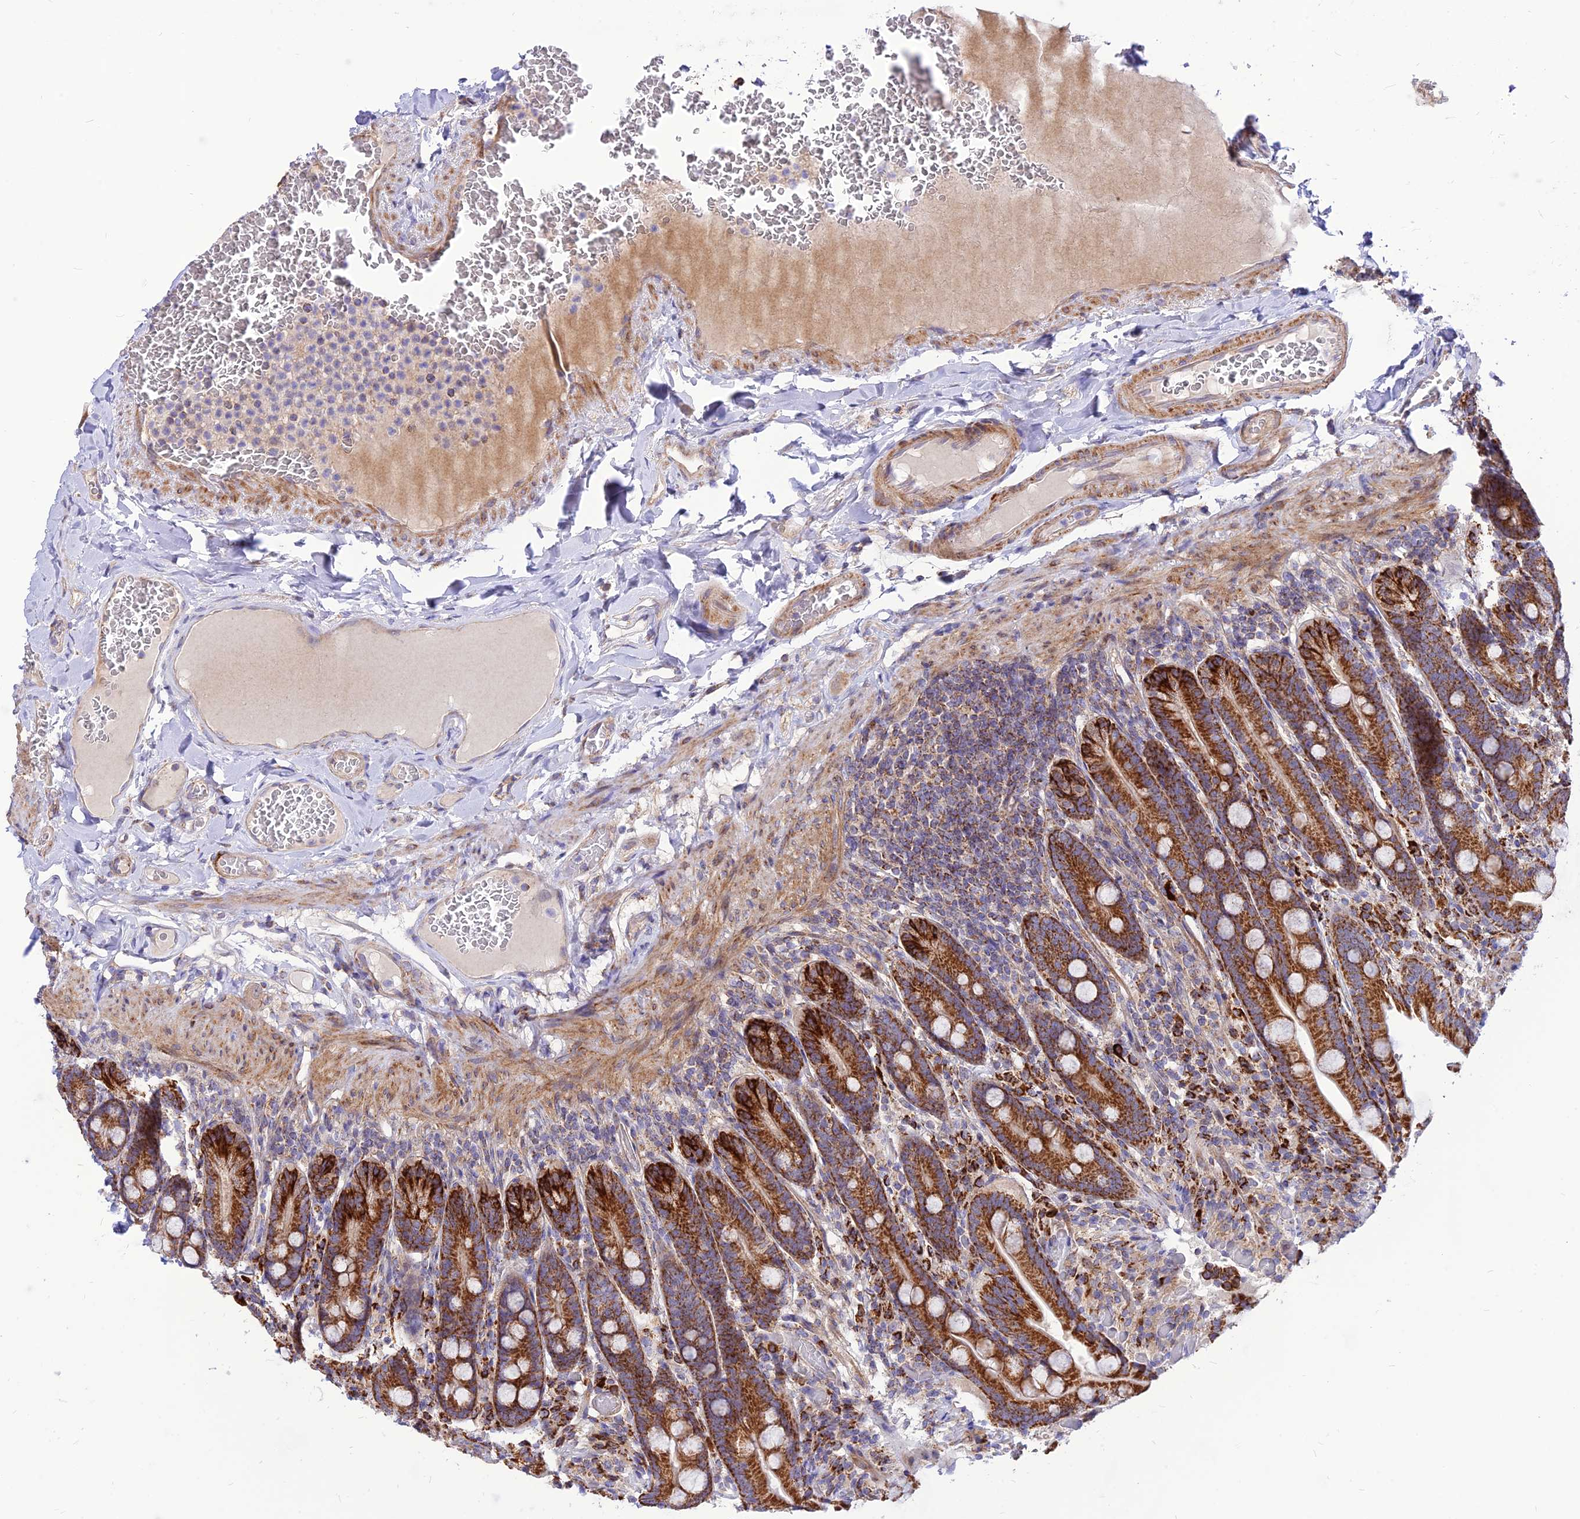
{"staining": {"intensity": "strong", "quantity": ">75%", "location": "cytoplasmic/membranous"}, "tissue": "duodenum", "cell_type": "Glandular cells", "image_type": "normal", "snomed": [{"axis": "morphology", "description": "Normal tissue, NOS"}, {"axis": "topography", "description": "Duodenum"}], "caption": "Immunohistochemistry (IHC) photomicrograph of benign duodenum: human duodenum stained using IHC exhibits high levels of strong protein expression localized specifically in the cytoplasmic/membranous of glandular cells, appearing as a cytoplasmic/membranous brown color.", "gene": "ECI1", "patient": {"sex": "female", "age": 62}}